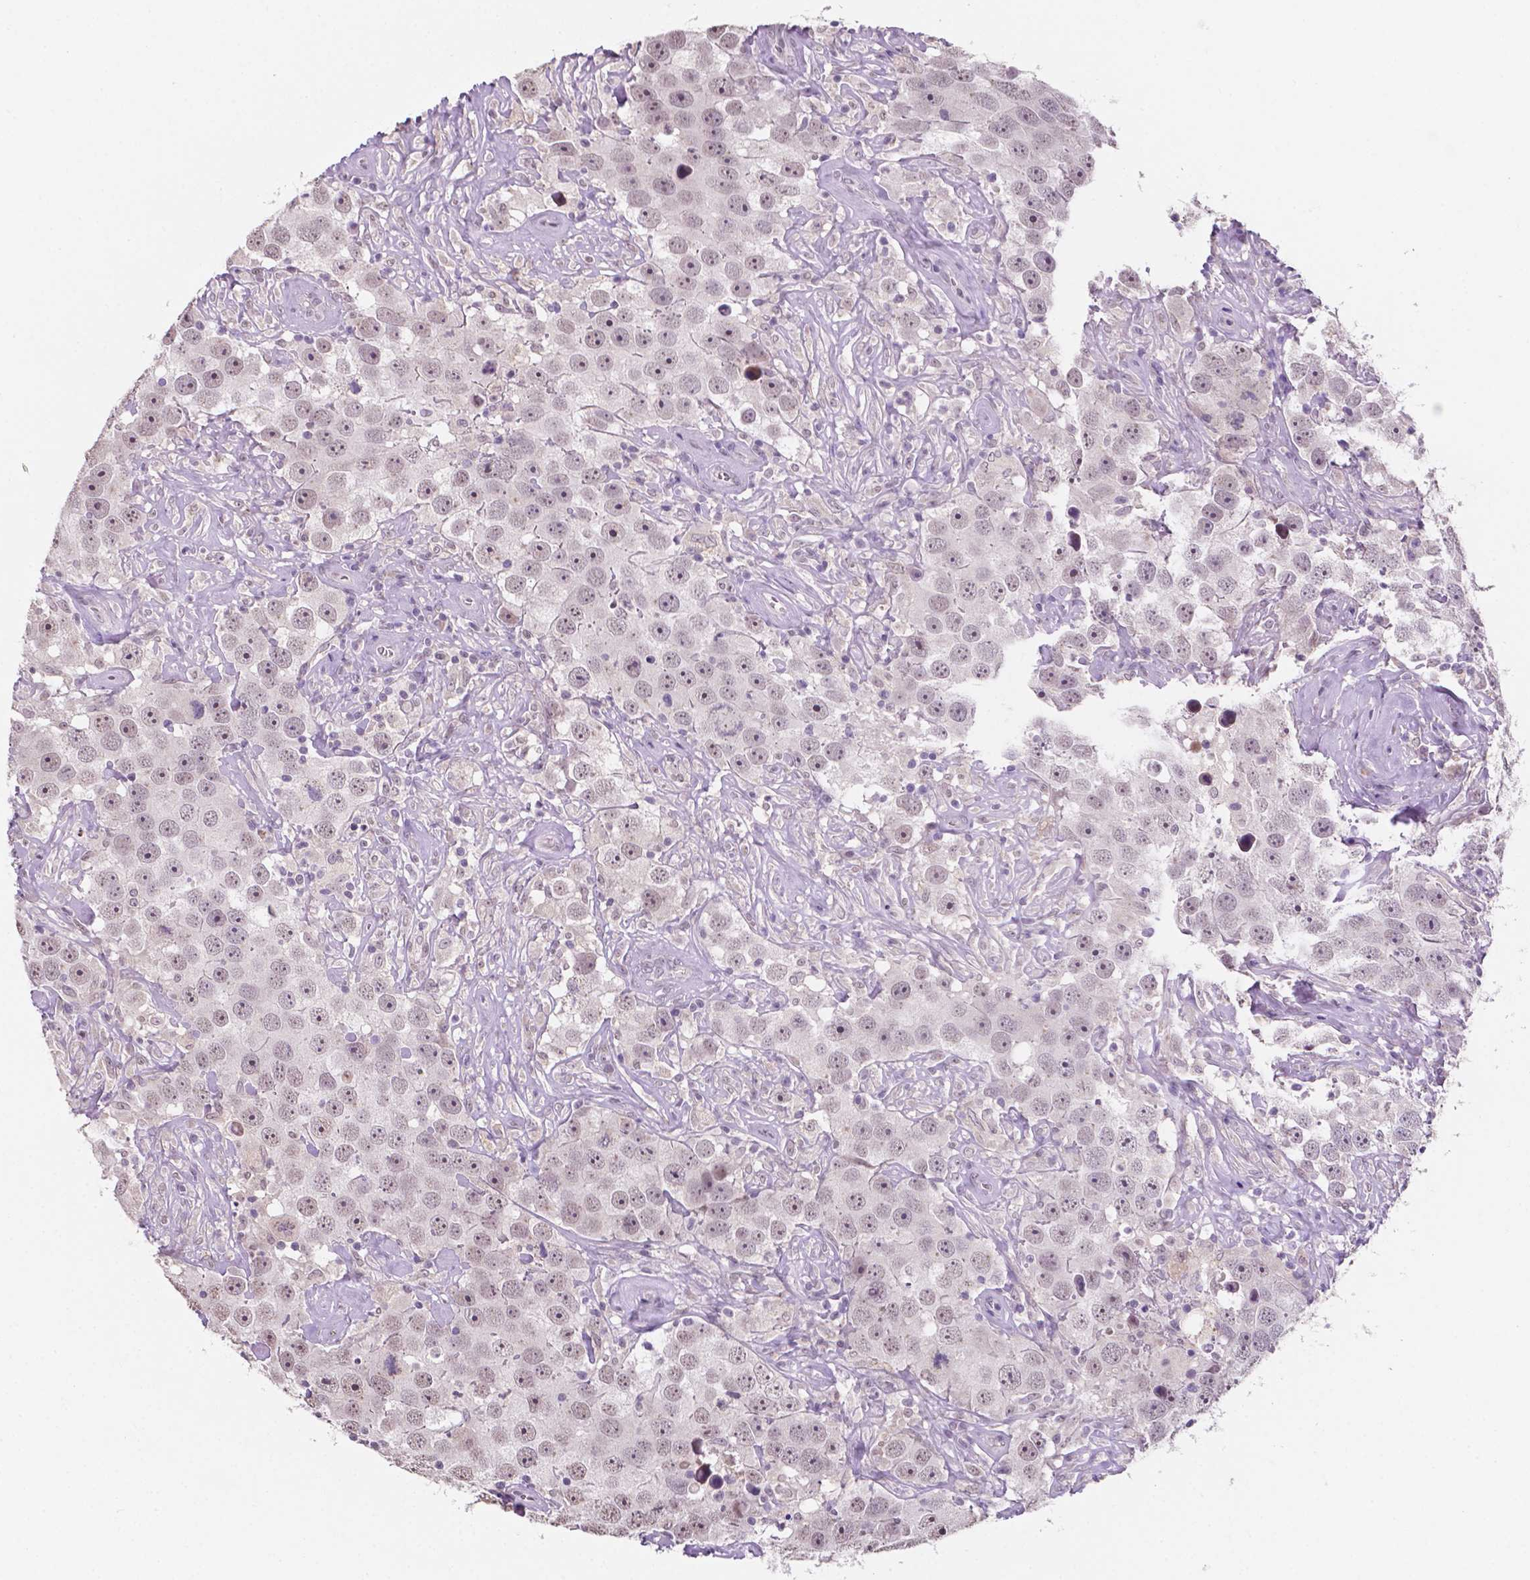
{"staining": {"intensity": "negative", "quantity": "none", "location": "none"}, "tissue": "testis cancer", "cell_type": "Tumor cells", "image_type": "cancer", "snomed": [{"axis": "morphology", "description": "Seminoma, NOS"}, {"axis": "topography", "description": "Testis"}], "caption": "DAB (3,3'-diaminobenzidine) immunohistochemical staining of testis cancer reveals no significant expression in tumor cells. (DAB (3,3'-diaminobenzidine) immunohistochemistry, high magnification).", "gene": "SHLD3", "patient": {"sex": "male", "age": 49}}